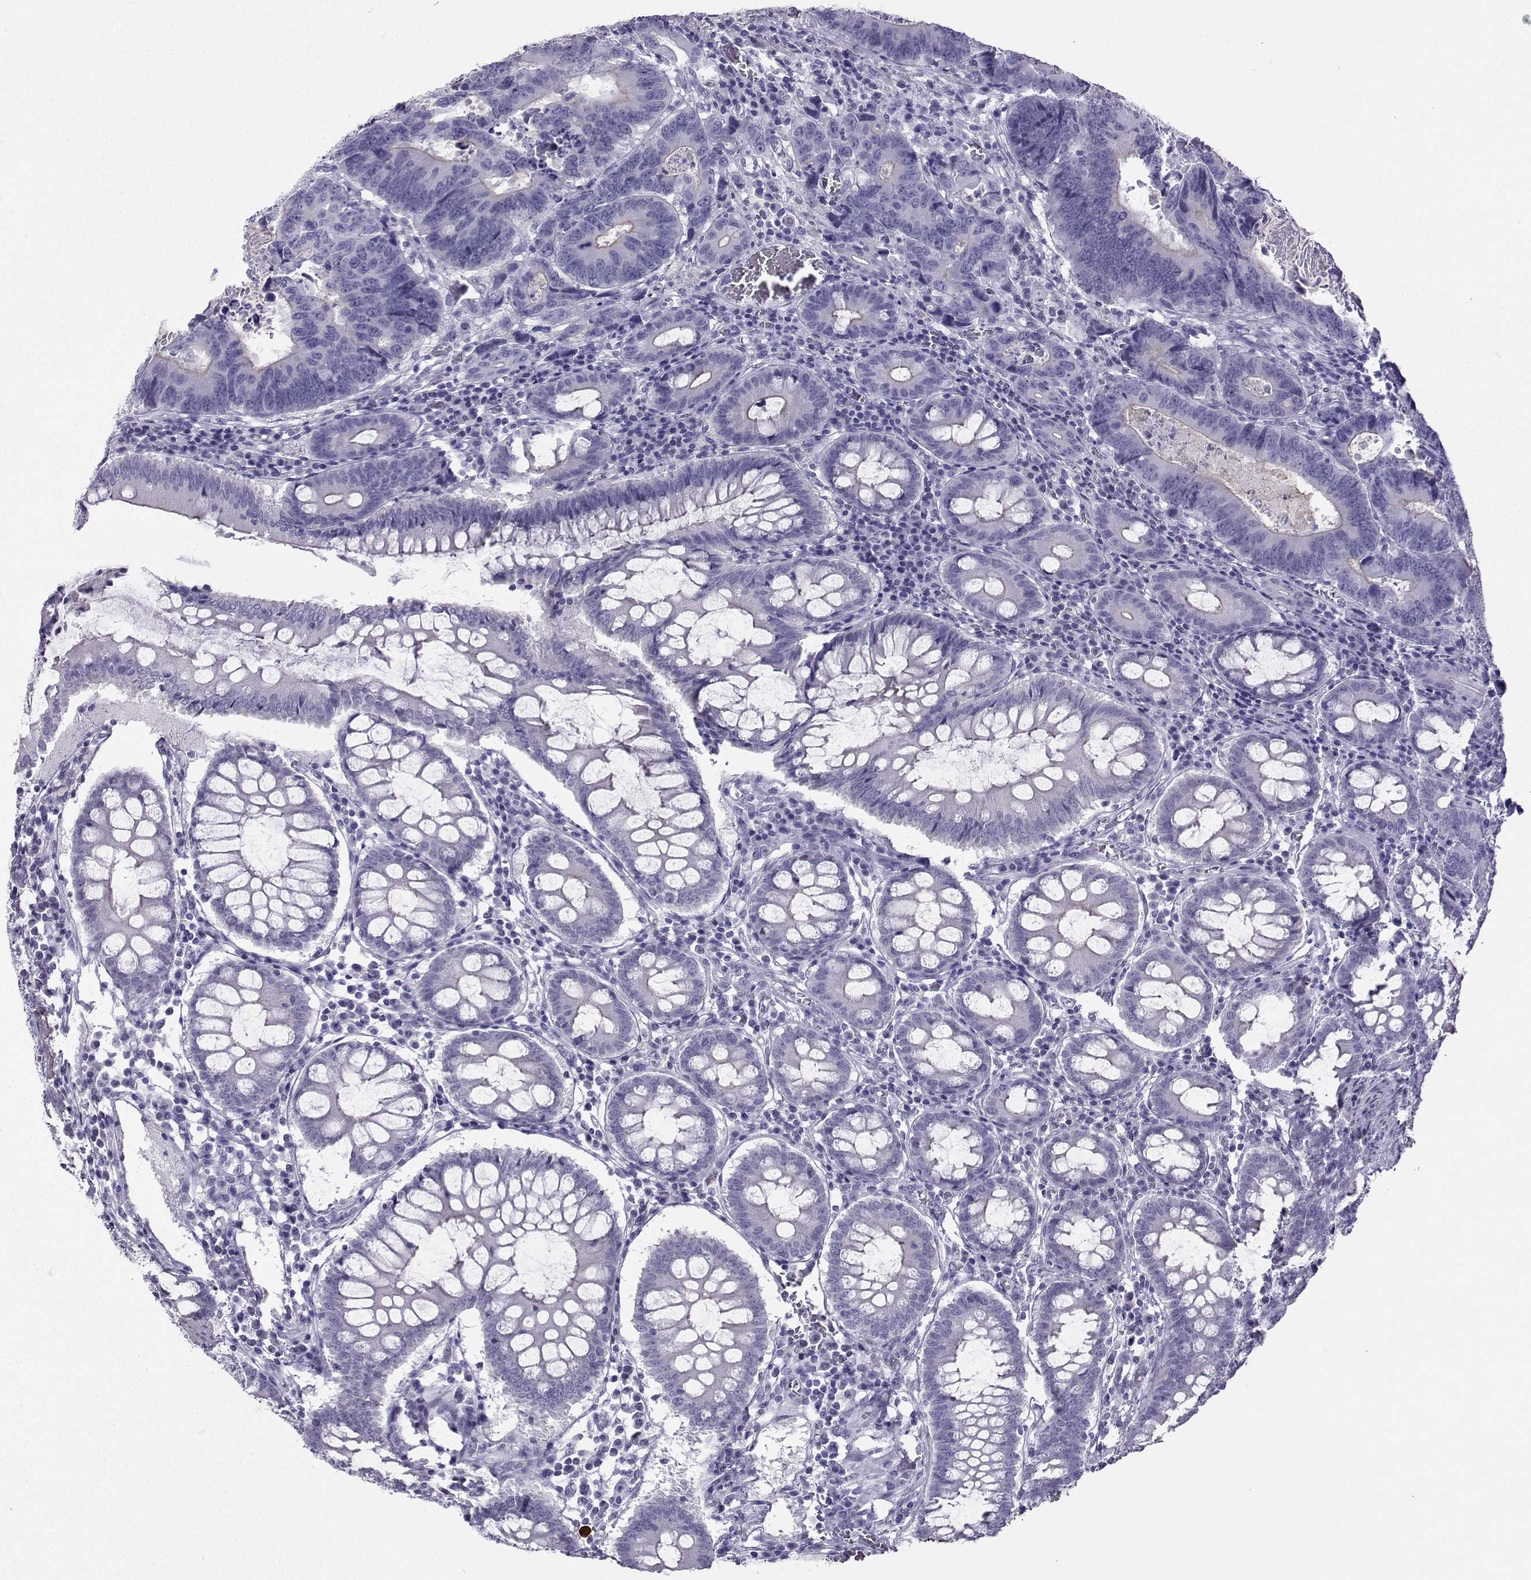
{"staining": {"intensity": "weak", "quantity": "25%-75%", "location": "cytoplasmic/membranous"}, "tissue": "colorectal cancer", "cell_type": "Tumor cells", "image_type": "cancer", "snomed": [{"axis": "morphology", "description": "Adenocarcinoma, NOS"}, {"axis": "topography", "description": "Colon"}], "caption": "Immunohistochemistry (IHC) image of neoplastic tissue: colorectal adenocarcinoma stained using immunohistochemistry shows low levels of weak protein expression localized specifically in the cytoplasmic/membranous of tumor cells, appearing as a cytoplasmic/membranous brown color.", "gene": "KIF17", "patient": {"sex": "female", "age": 82}}